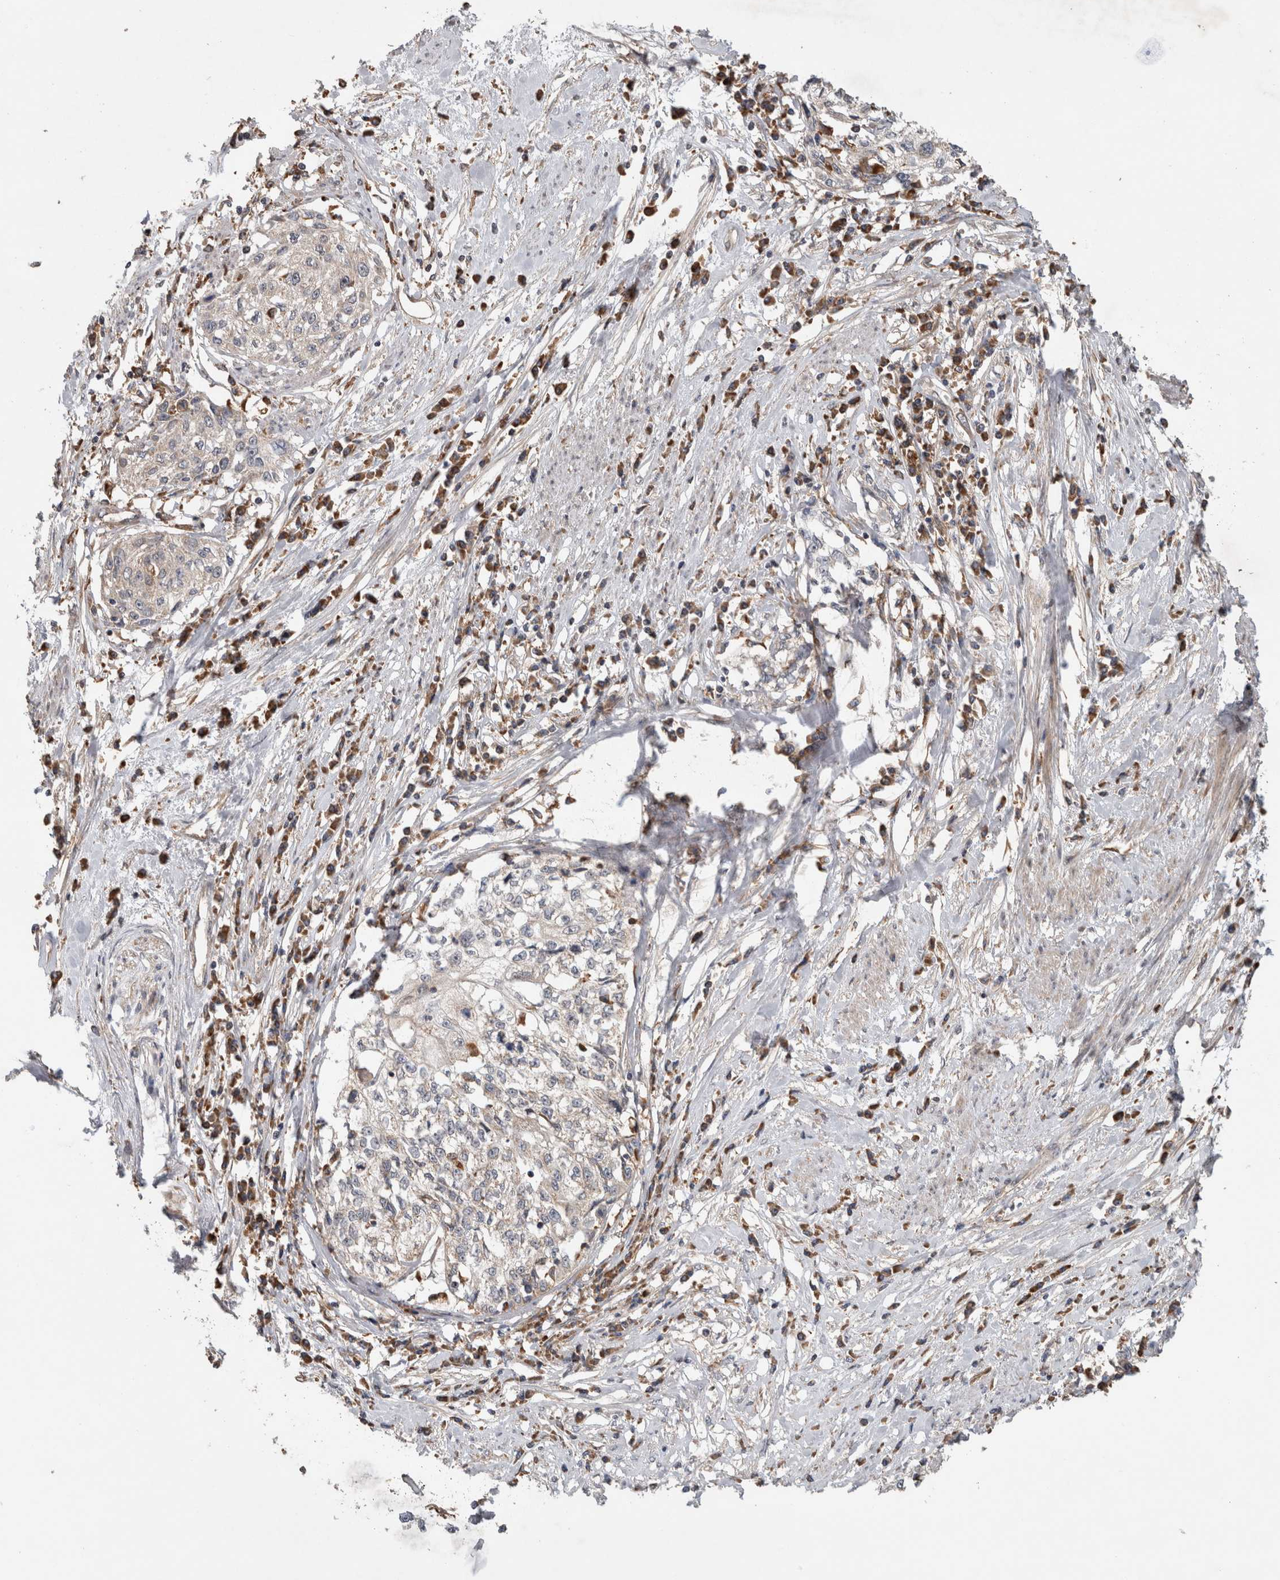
{"staining": {"intensity": "negative", "quantity": "none", "location": "none"}, "tissue": "cervical cancer", "cell_type": "Tumor cells", "image_type": "cancer", "snomed": [{"axis": "morphology", "description": "Squamous cell carcinoma, NOS"}, {"axis": "topography", "description": "Cervix"}], "caption": "Cervical cancer (squamous cell carcinoma) stained for a protein using IHC displays no expression tumor cells.", "gene": "ADGRL3", "patient": {"sex": "female", "age": 57}}